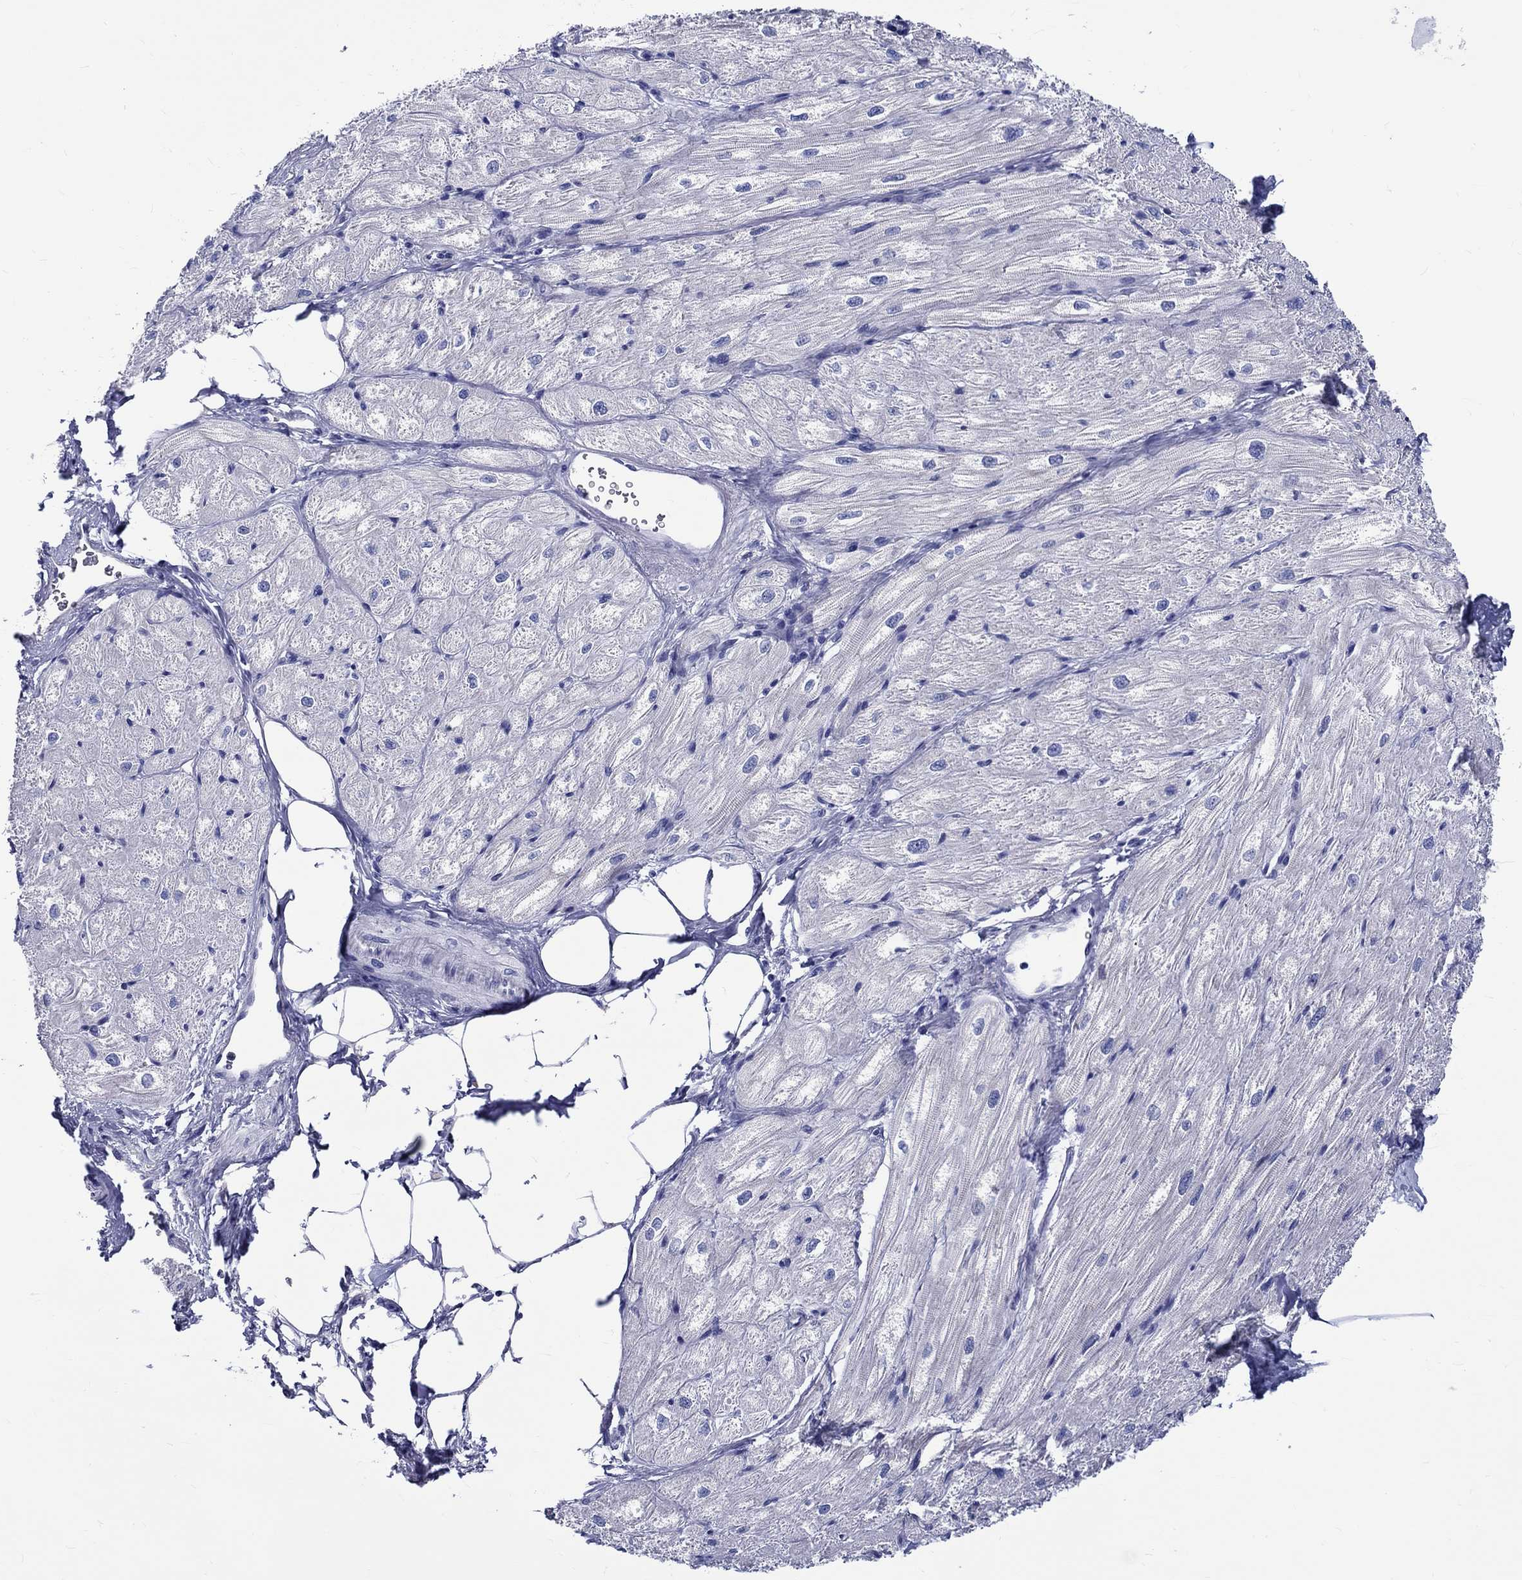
{"staining": {"intensity": "negative", "quantity": "none", "location": "none"}, "tissue": "heart muscle", "cell_type": "Cardiomyocytes", "image_type": "normal", "snomed": [{"axis": "morphology", "description": "Normal tissue, NOS"}, {"axis": "topography", "description": "Heart"}], "caption": "The image shows no significant expression in cardiomyocytes of heart muscle.", "gene": "SH2D7", "patient": {"sex": "male", "age": 57}}